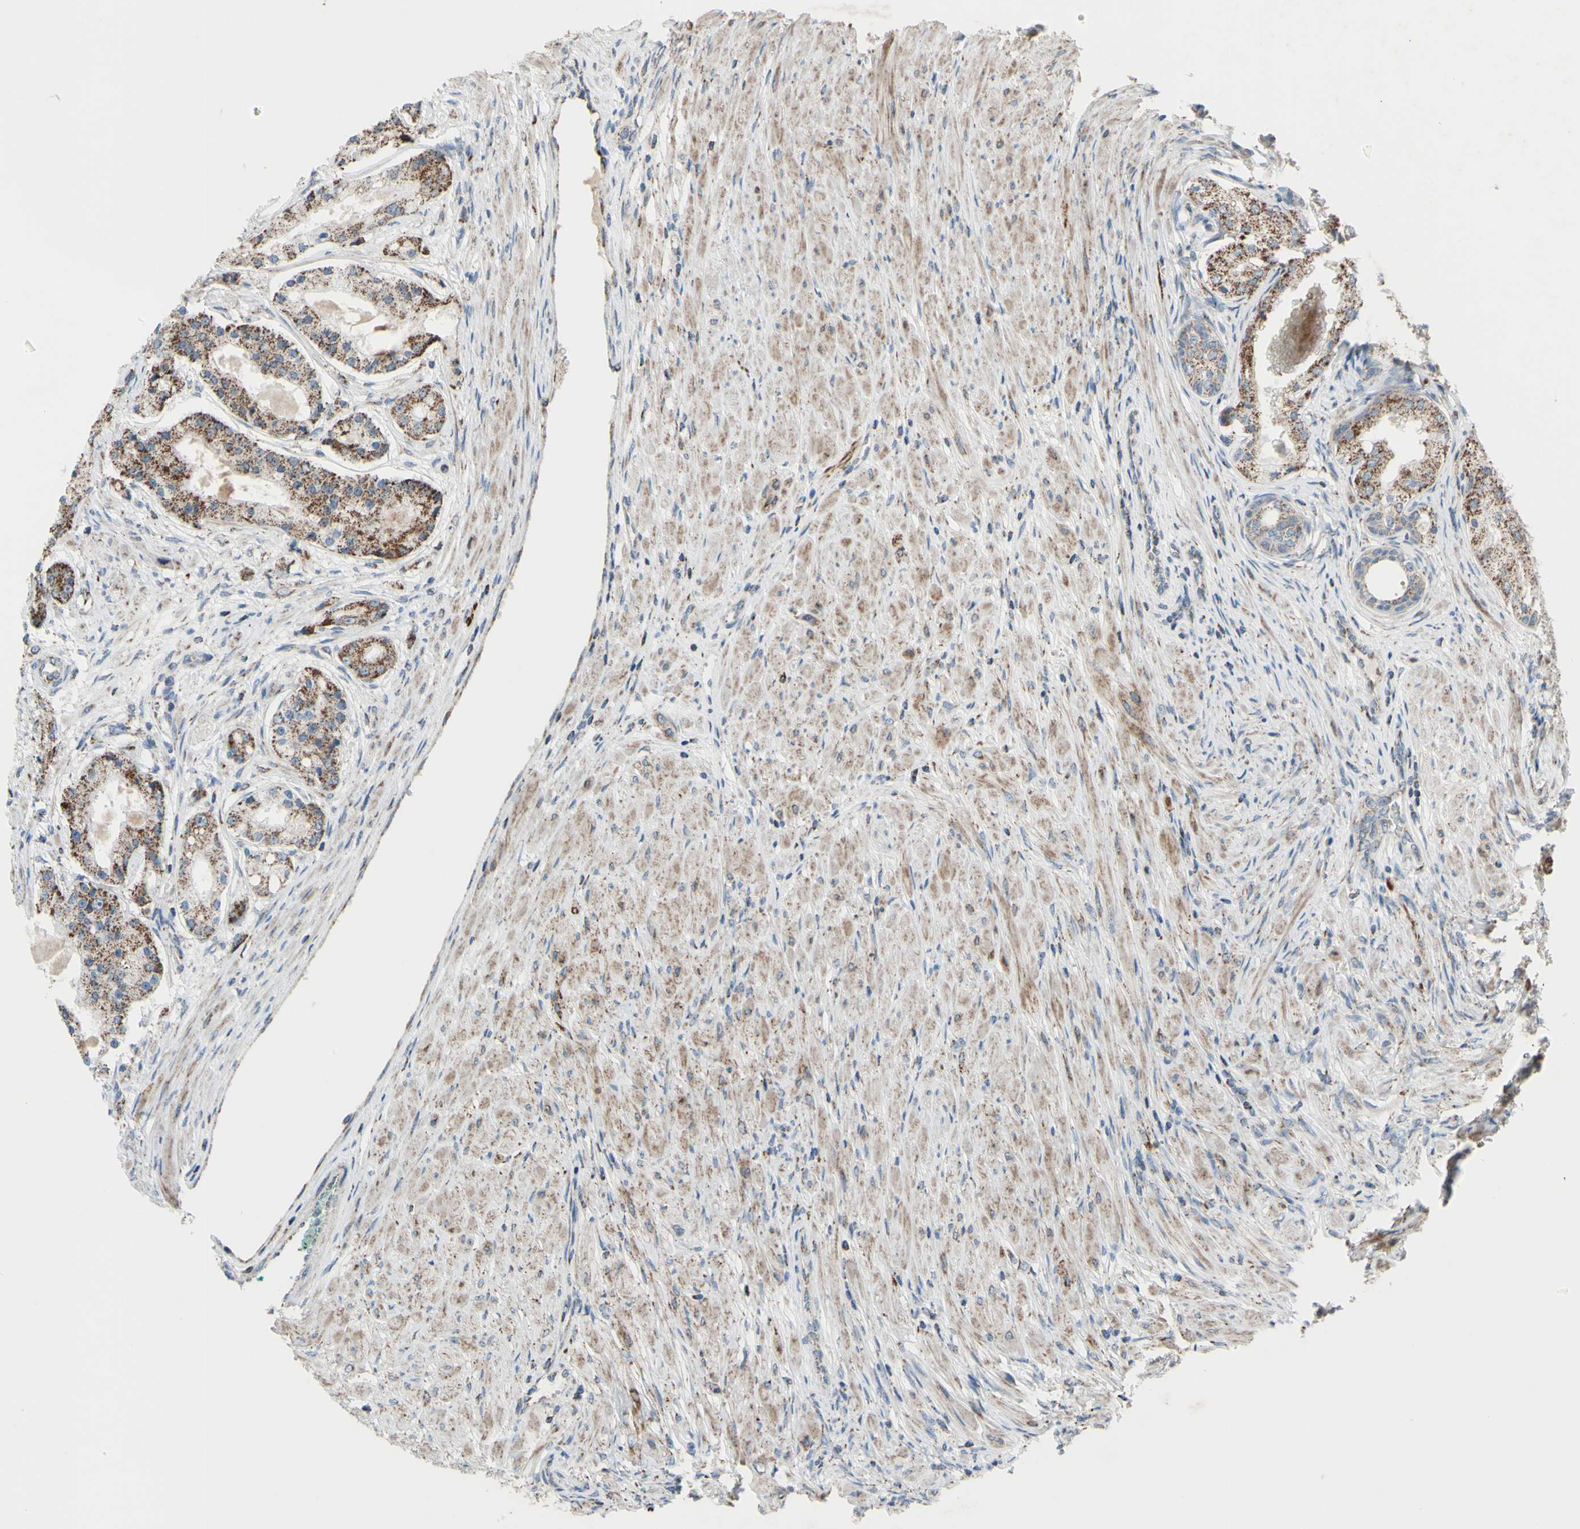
{"staining": {"intensity": "moderate", "quantity": "25%-75%", "location": "cytoplasmic/membranous"}, "tissue": "prostate cancer", "cell_type": "Tumor cells", "image_type": "cancer", "snomed": [{"axis": "morphology", "description": "Adenocarcinoma, High grade"}, {"axis": "topography", "description": "Prostate"}], "caption": "Immunohistochemistry (IHC) photomicrograph of neoplastic tissue: prostate cancer (adenocarcinoma (high-grade)) stained using immunohistochemistry (IHC) shows medium levels of moderate protein expression localized specifically in the cytoplasmic/membranous of tumor cells, appearing as a cytoplasmic/membranous brown color.", "gene": "GLT8D1", "patient": {"sex": "male", "age": 59}}